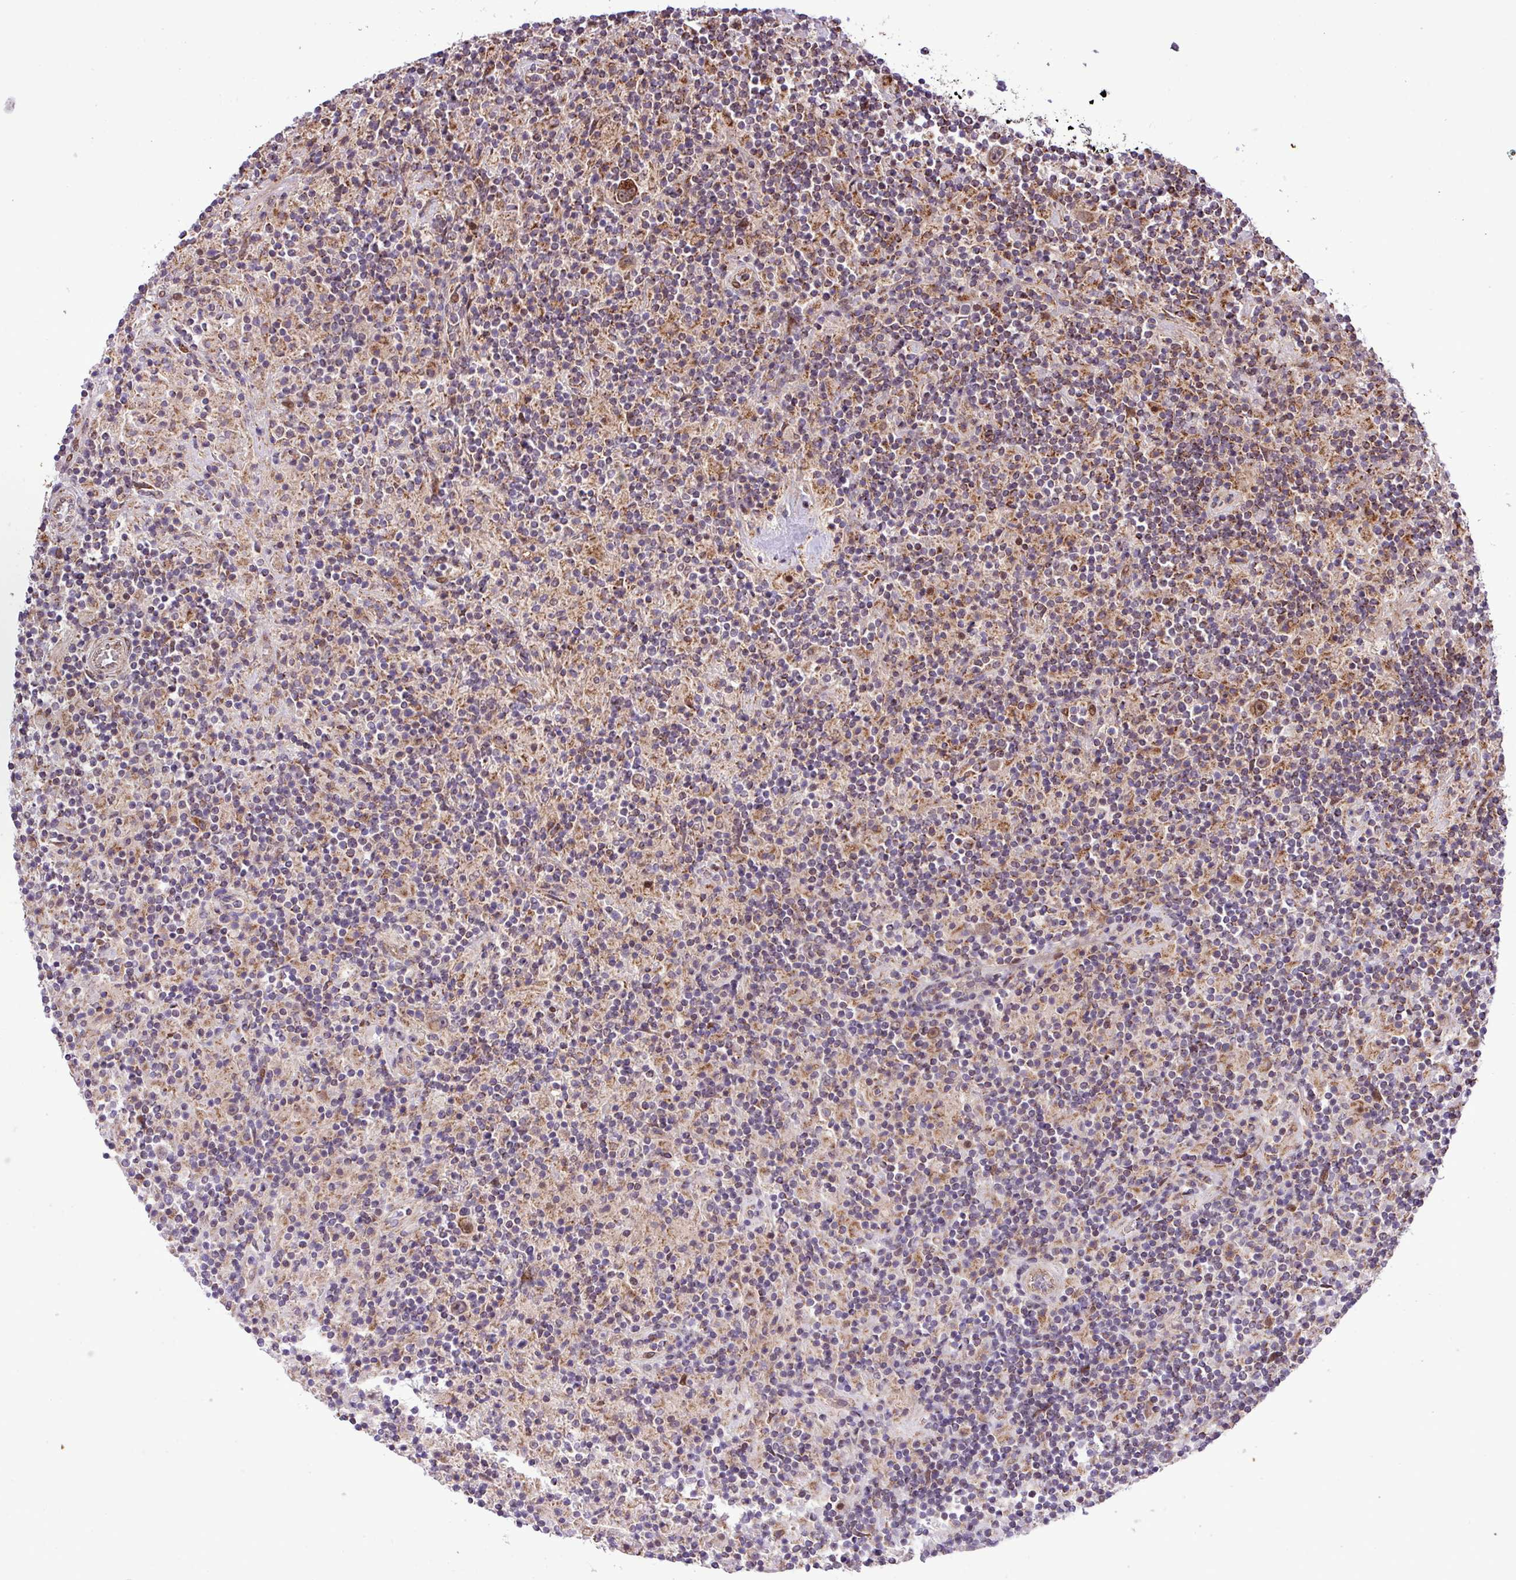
{"staining": {"intensity": "moderate", "quantity": "25%-75%", "location": "cytoplasmic/membranous"}, "tissue": "lymphoma", "cell_type": "Tumor cells", "image_type": "cancer", "snomed": [{"axis": "morphology", "description": "Hodgkin's disease, NOS"}, {"axis": "topography", "description": "Lymph node"}], "caption": "There is medium levels of moderate cytoplasmic/membranous staining in tumor cells of lymphoma, as demonstrated by immunohistochemical staining (brown color).", "gene": "B3GNT9", "patient": {"sex": "male", "age": 70}}